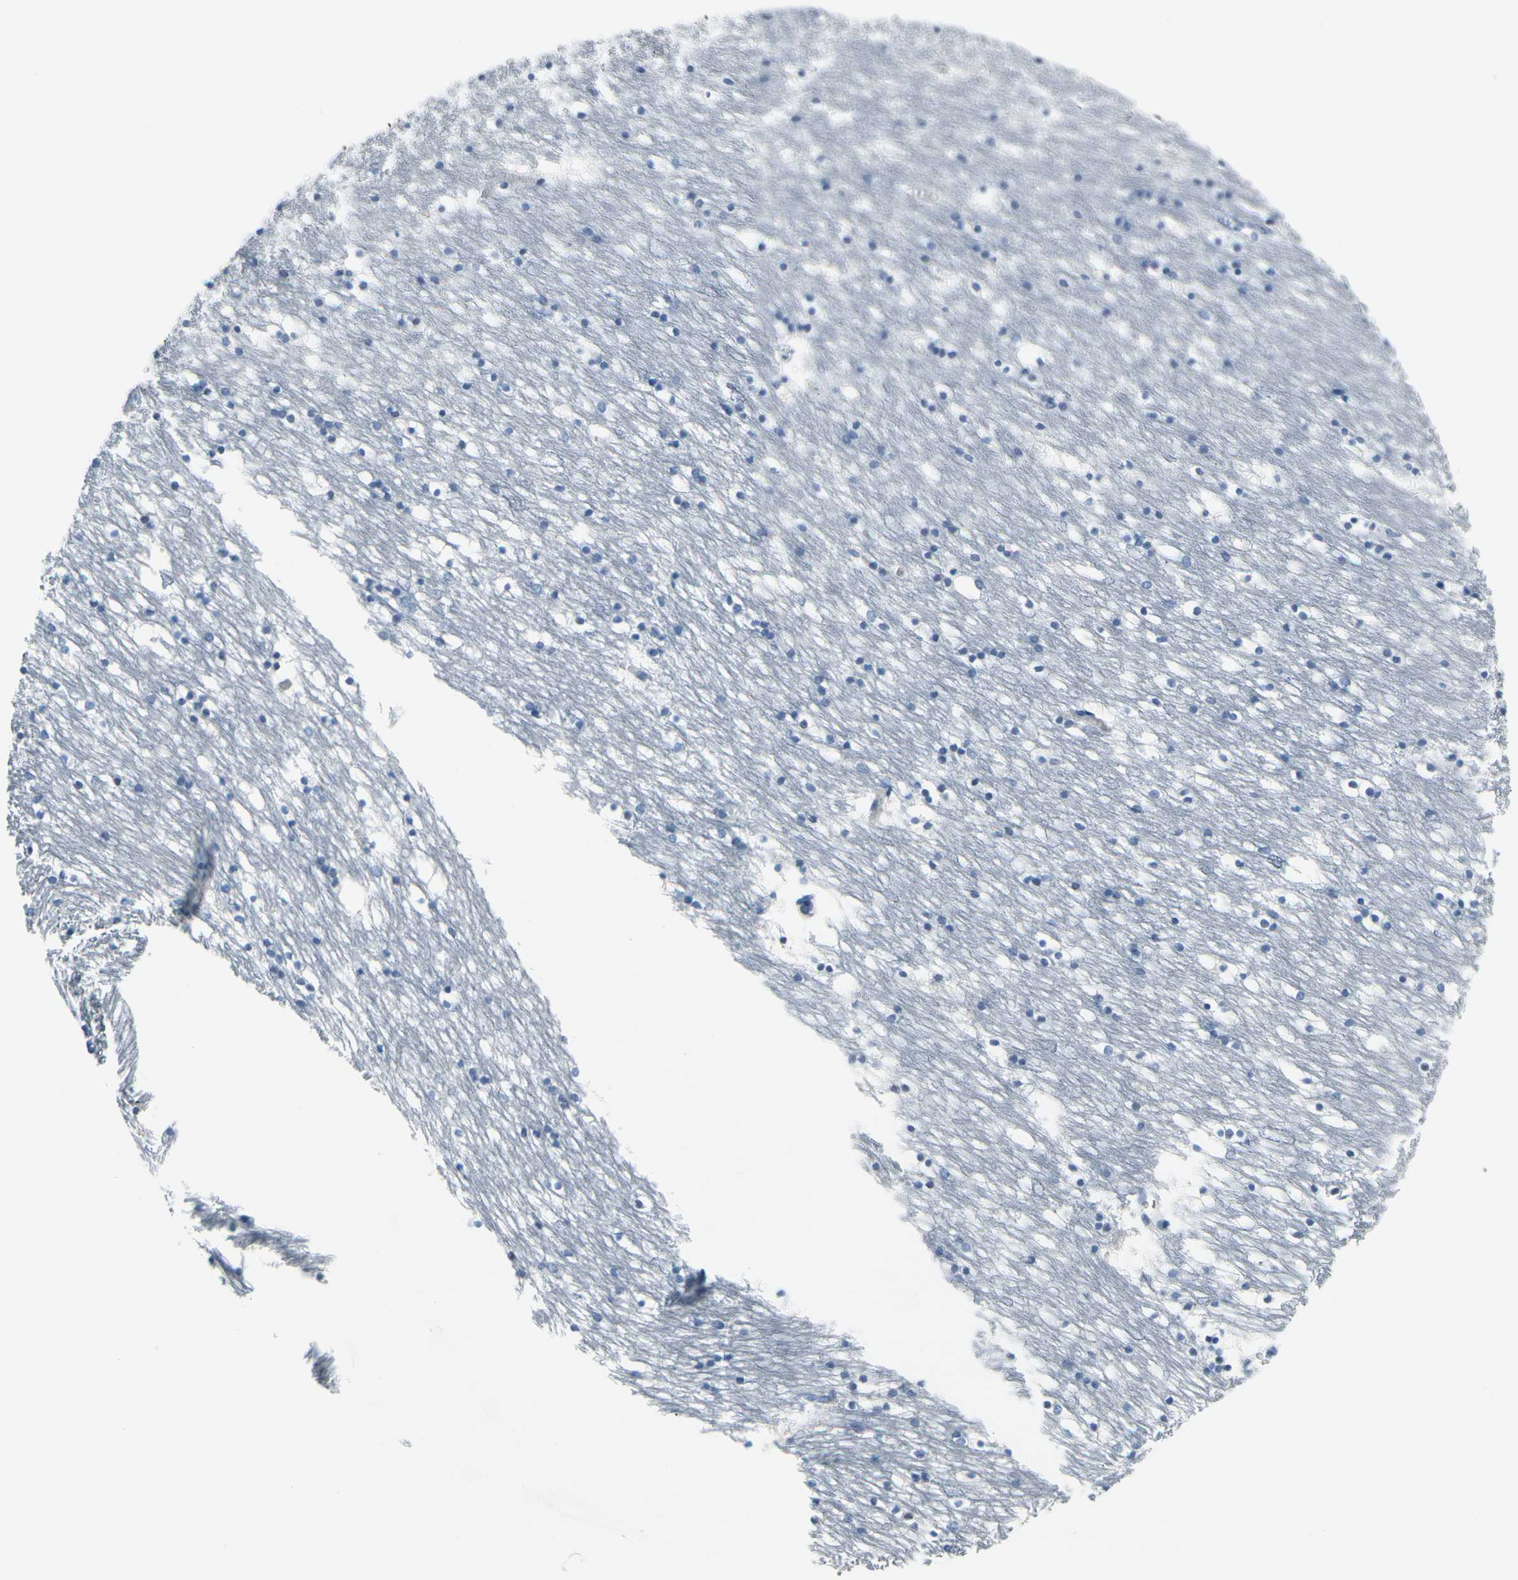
{"staining": {"intensity": "negative", "quantity": "none", "location": "none"}, "tissue": "caudate", "cell_type": "Glial cells", "image_type": "normal", "snomed": [{"axis": "morphology", "description": "Normal tissue, NOS"}, {"axis": "topography", "description": "Lateral ventricle wall"}], "caption": "DAB immunohistochemical staining of benign human caudate displays no significant positivity in glial cells. (Stains: DAB immunohistochemistry with hematoxylin counter stain, Microscopy: brightfield microscopy at high magnification).", "gene": "MUC5B", "patient": {"sex": "male", "age": 45}}